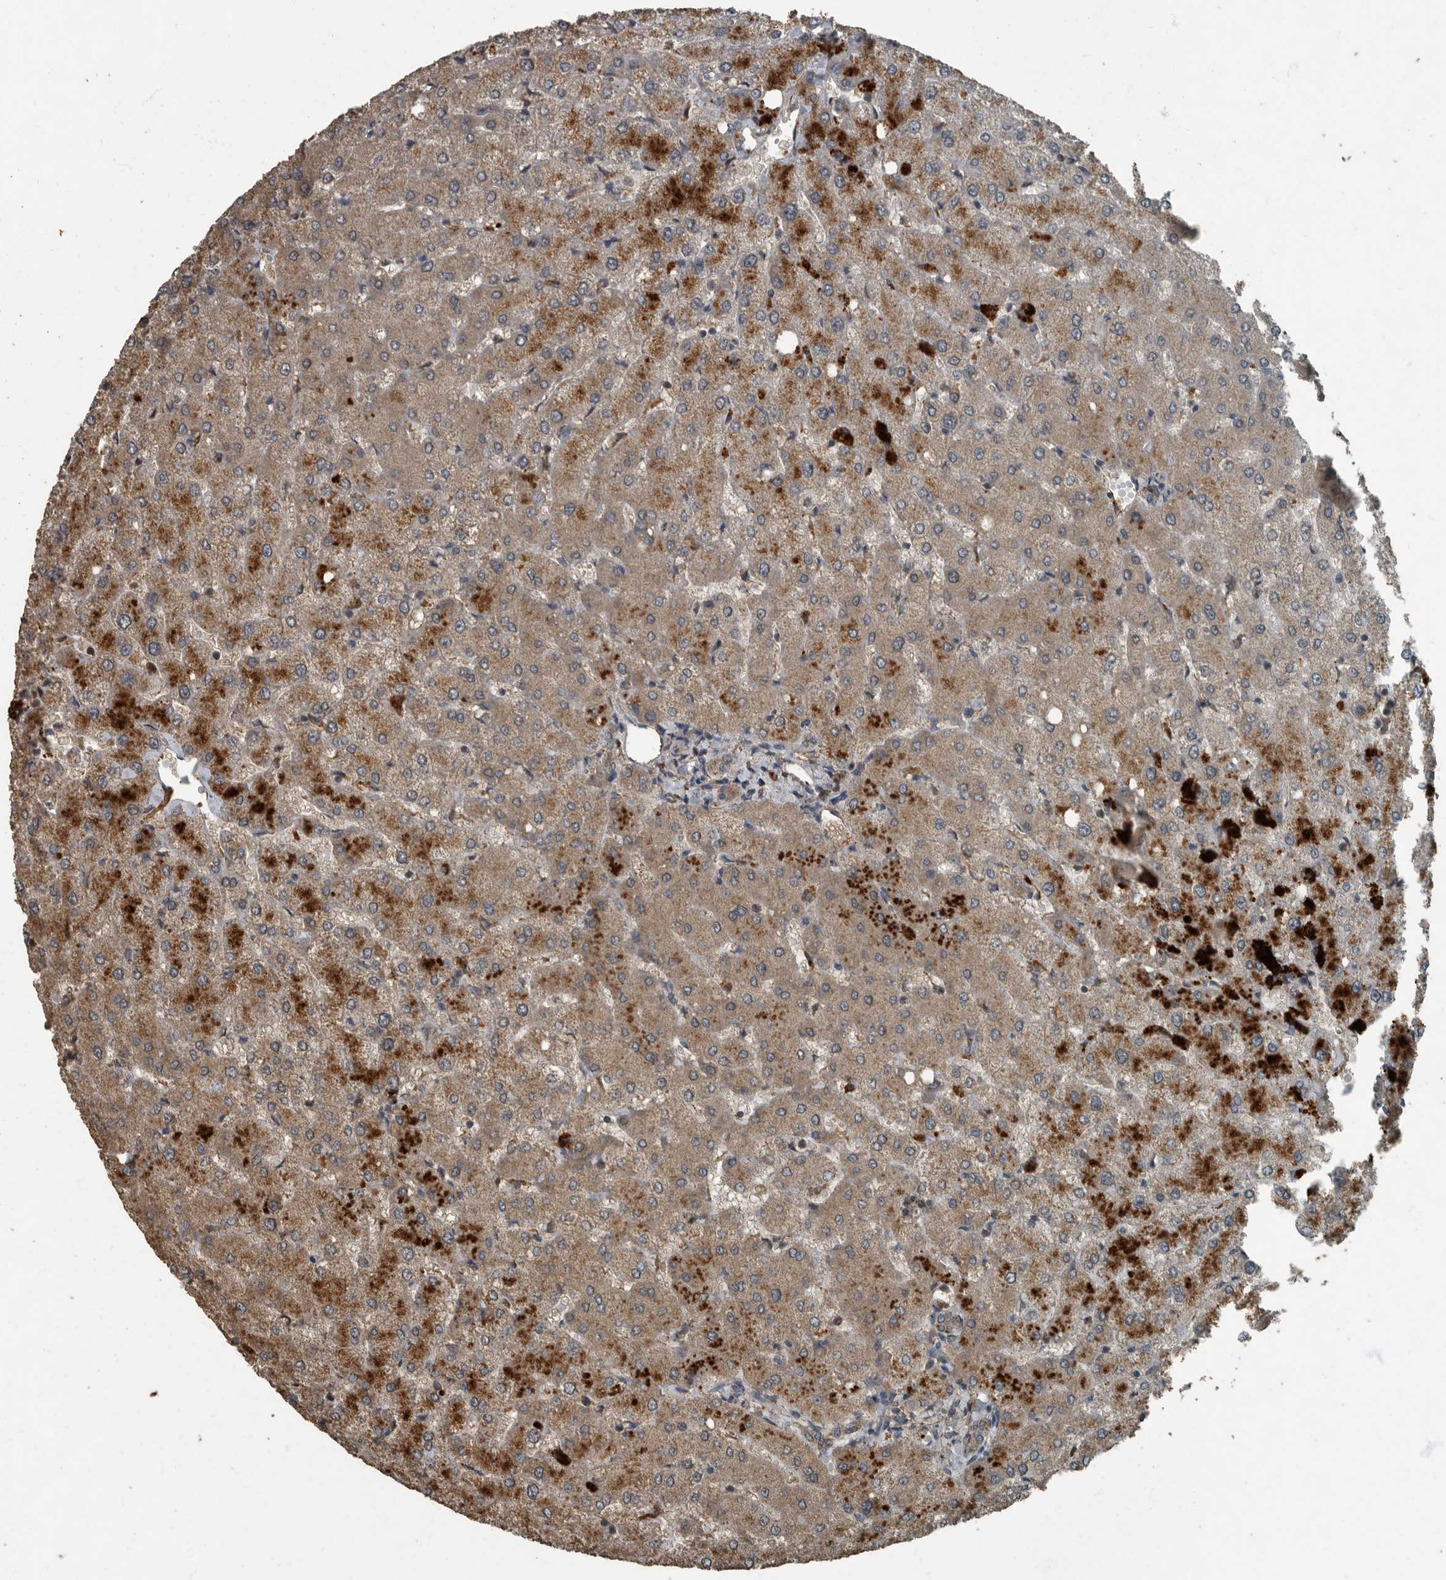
{"staining": {"intensity": "weak", "quantity": ">75%", "location": "cytoplasmic/membranous"}, "tissue": "liver", "cell_type": "Cholangiocytes", "image_type": "normal", "snomed": [{"axis": "morphology", "description": "Normal tissue, NOS"}, {"axis": "topography", "description": "Liver"}], "caption": "Protein expression analysis of benign liver demonstrates weak cytoplasmic/membranous positivity in about >75% of cholangiocytes. (brown staining indicates protein expression, while blue staining denotes nuclei).", "gene": "IL15RA", "patient": {"sex": "female", "age": 54}}